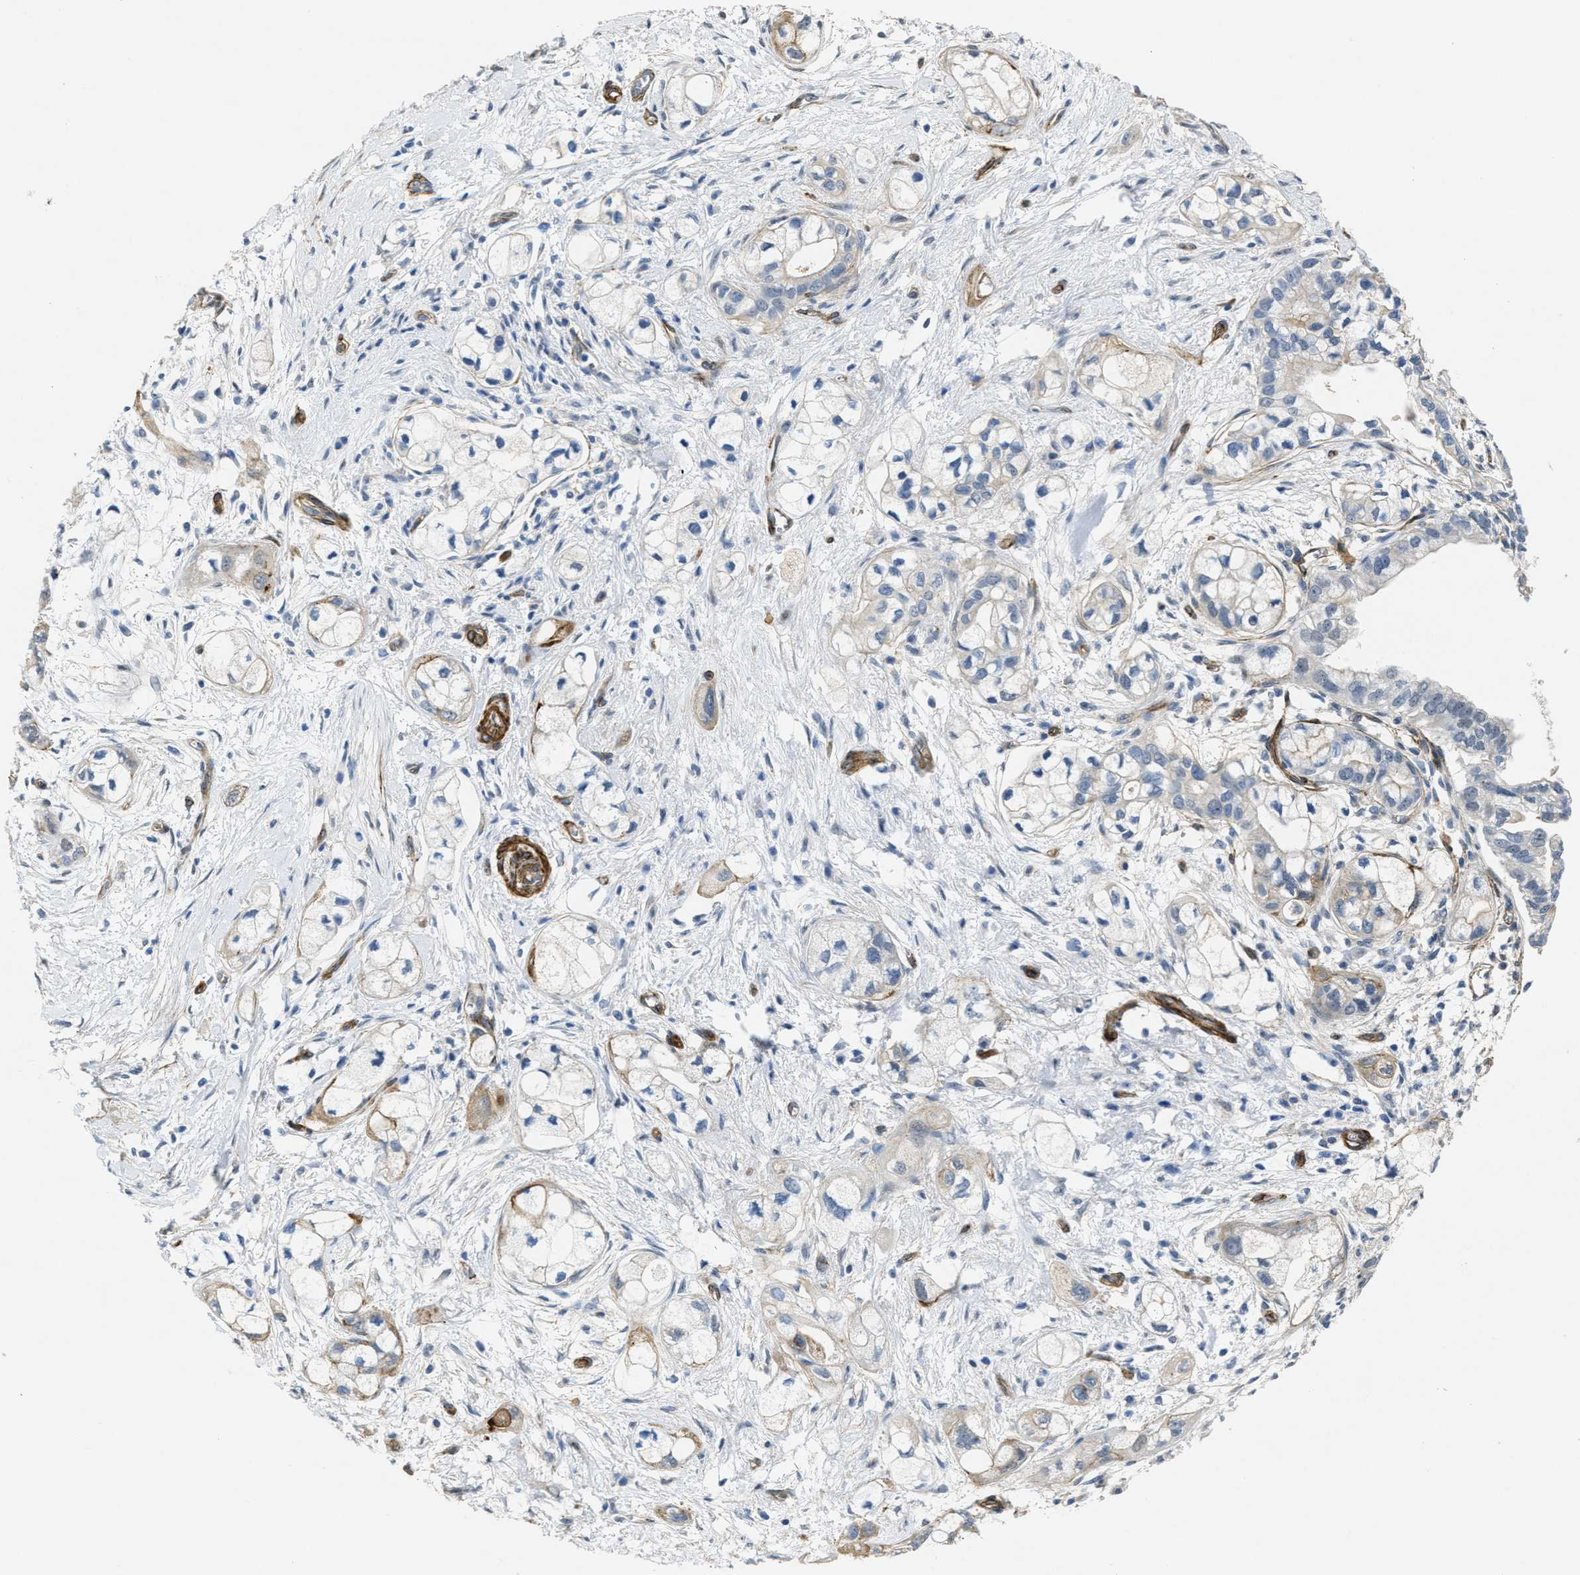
{"staining": {"intensity": "weak", "quantity": "25%-75%", "location": "cytoplasmic/membranous"}, "tissue": "pancreatic cancer", "cell_type": "Tumor cells", "image_type": "cancer", "snomed": [{"axis": "morphology", "description": "Adenocarcinoma, NOS"}, {"axis": "topography", "description": "Pancreas"}], "caption": "DAB (3,3'-diaminobenzidine) immunohistochemical staining of pancreatic cancer (adenocarcinoma) exhibits weak cytoplasmic/membranous protein positivity in about 25%-75% of tumor cells.", "gene": "NAB1", "patient": {"sex": "male", "age": 74}}